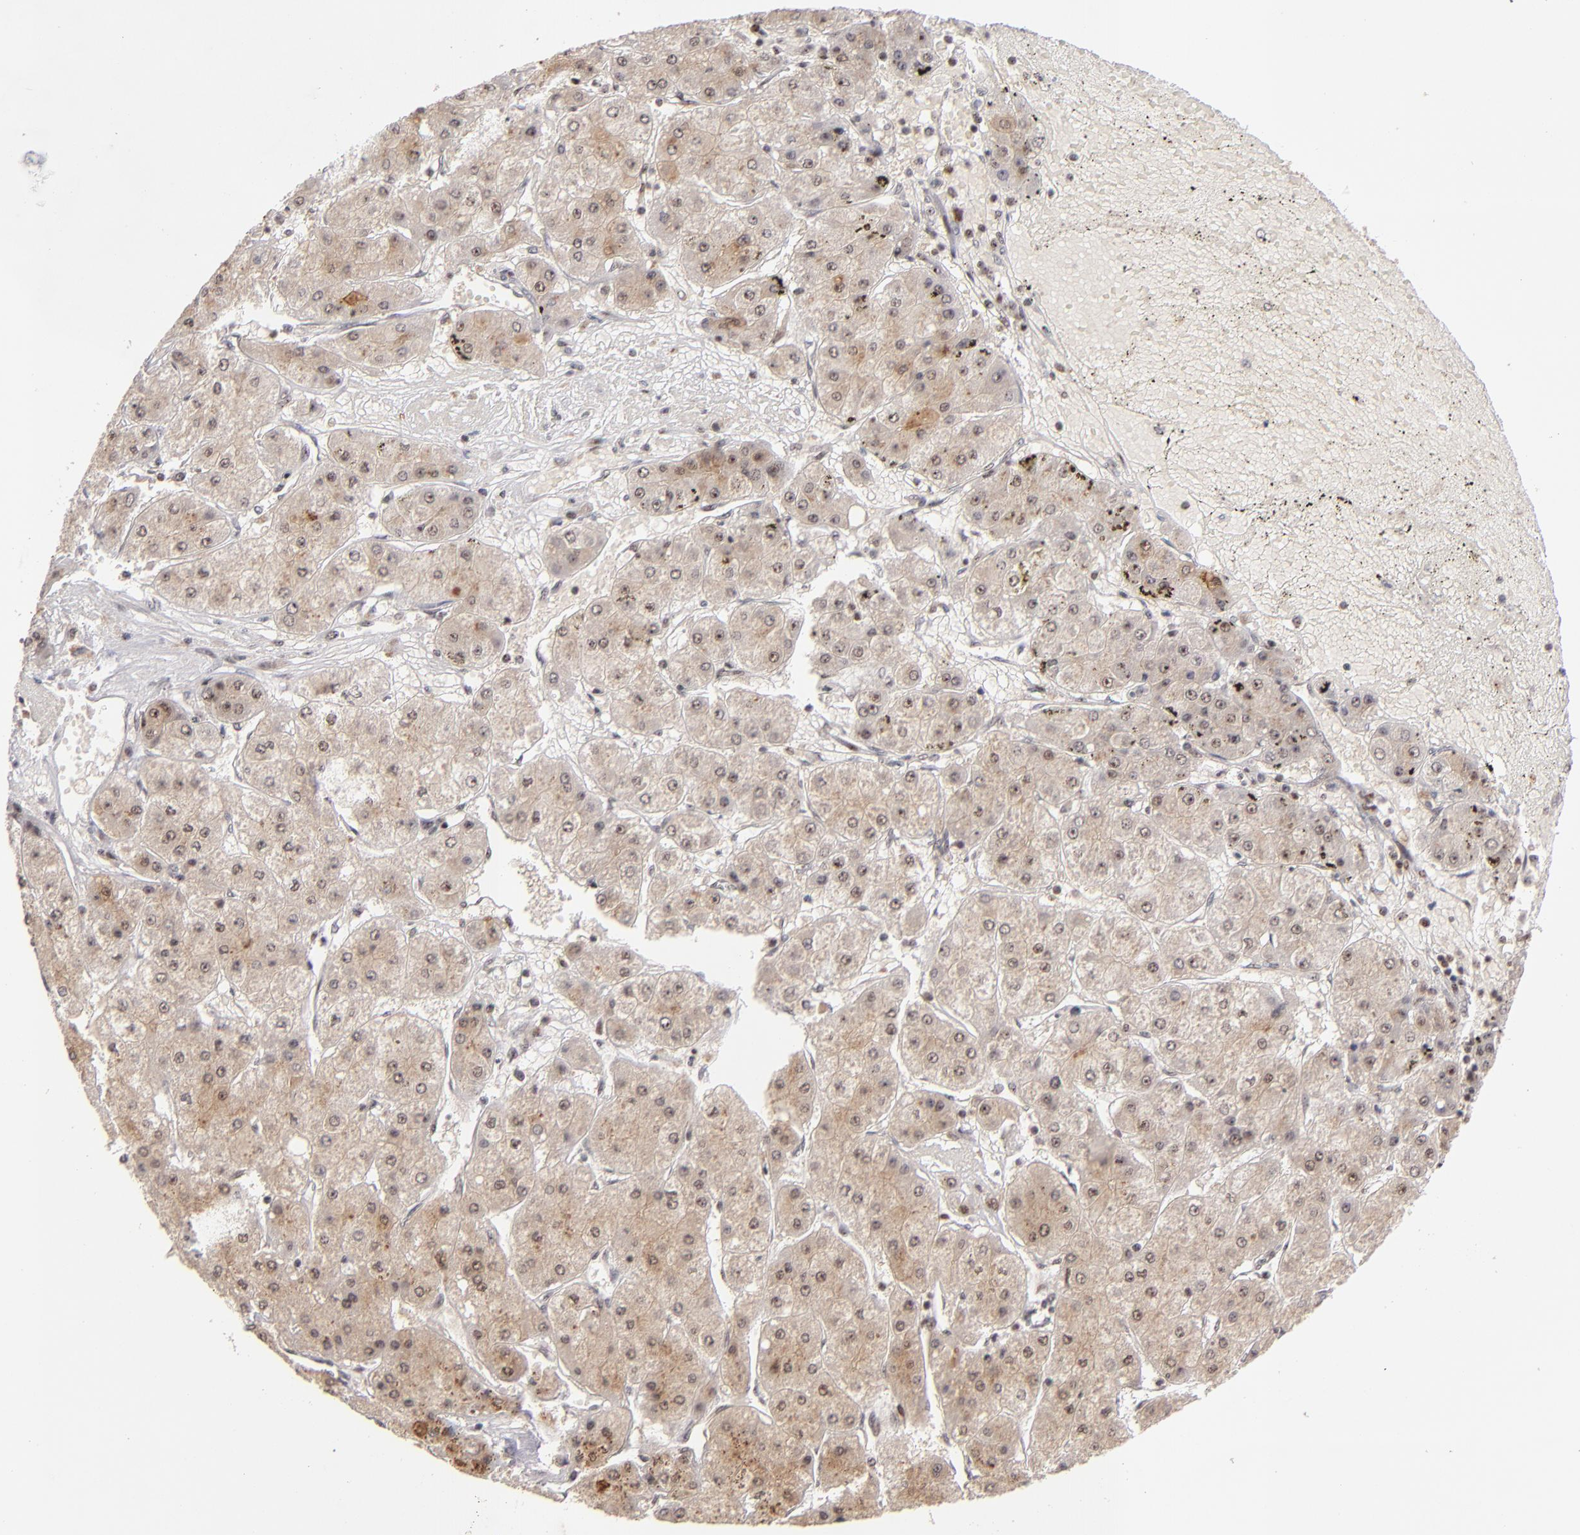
{"staining": {"intensity": "moderate", "quantity": ">75%", "location": "cytoplasmic/membranous"}, "tissue": "liver cancer", "cell_type": "Tumor cells", "image_type": "cancer", "snomed": [{"axis": "morphology", "description": "Carcinoma, Hepatocellular, NOS"}, {"axis": "topography", "description": "Liver"}], "caption": "An image of hepatocellular carcinoma (liver) stained for a protein shows moderate cytoplasmic/membranous brown staining in tumor cells. Immunohistochemistry stains the protein in brown and the nuclei are stained blue.", "gene": "PCNX4", "patient": {"sex": "female", "age": 52}}